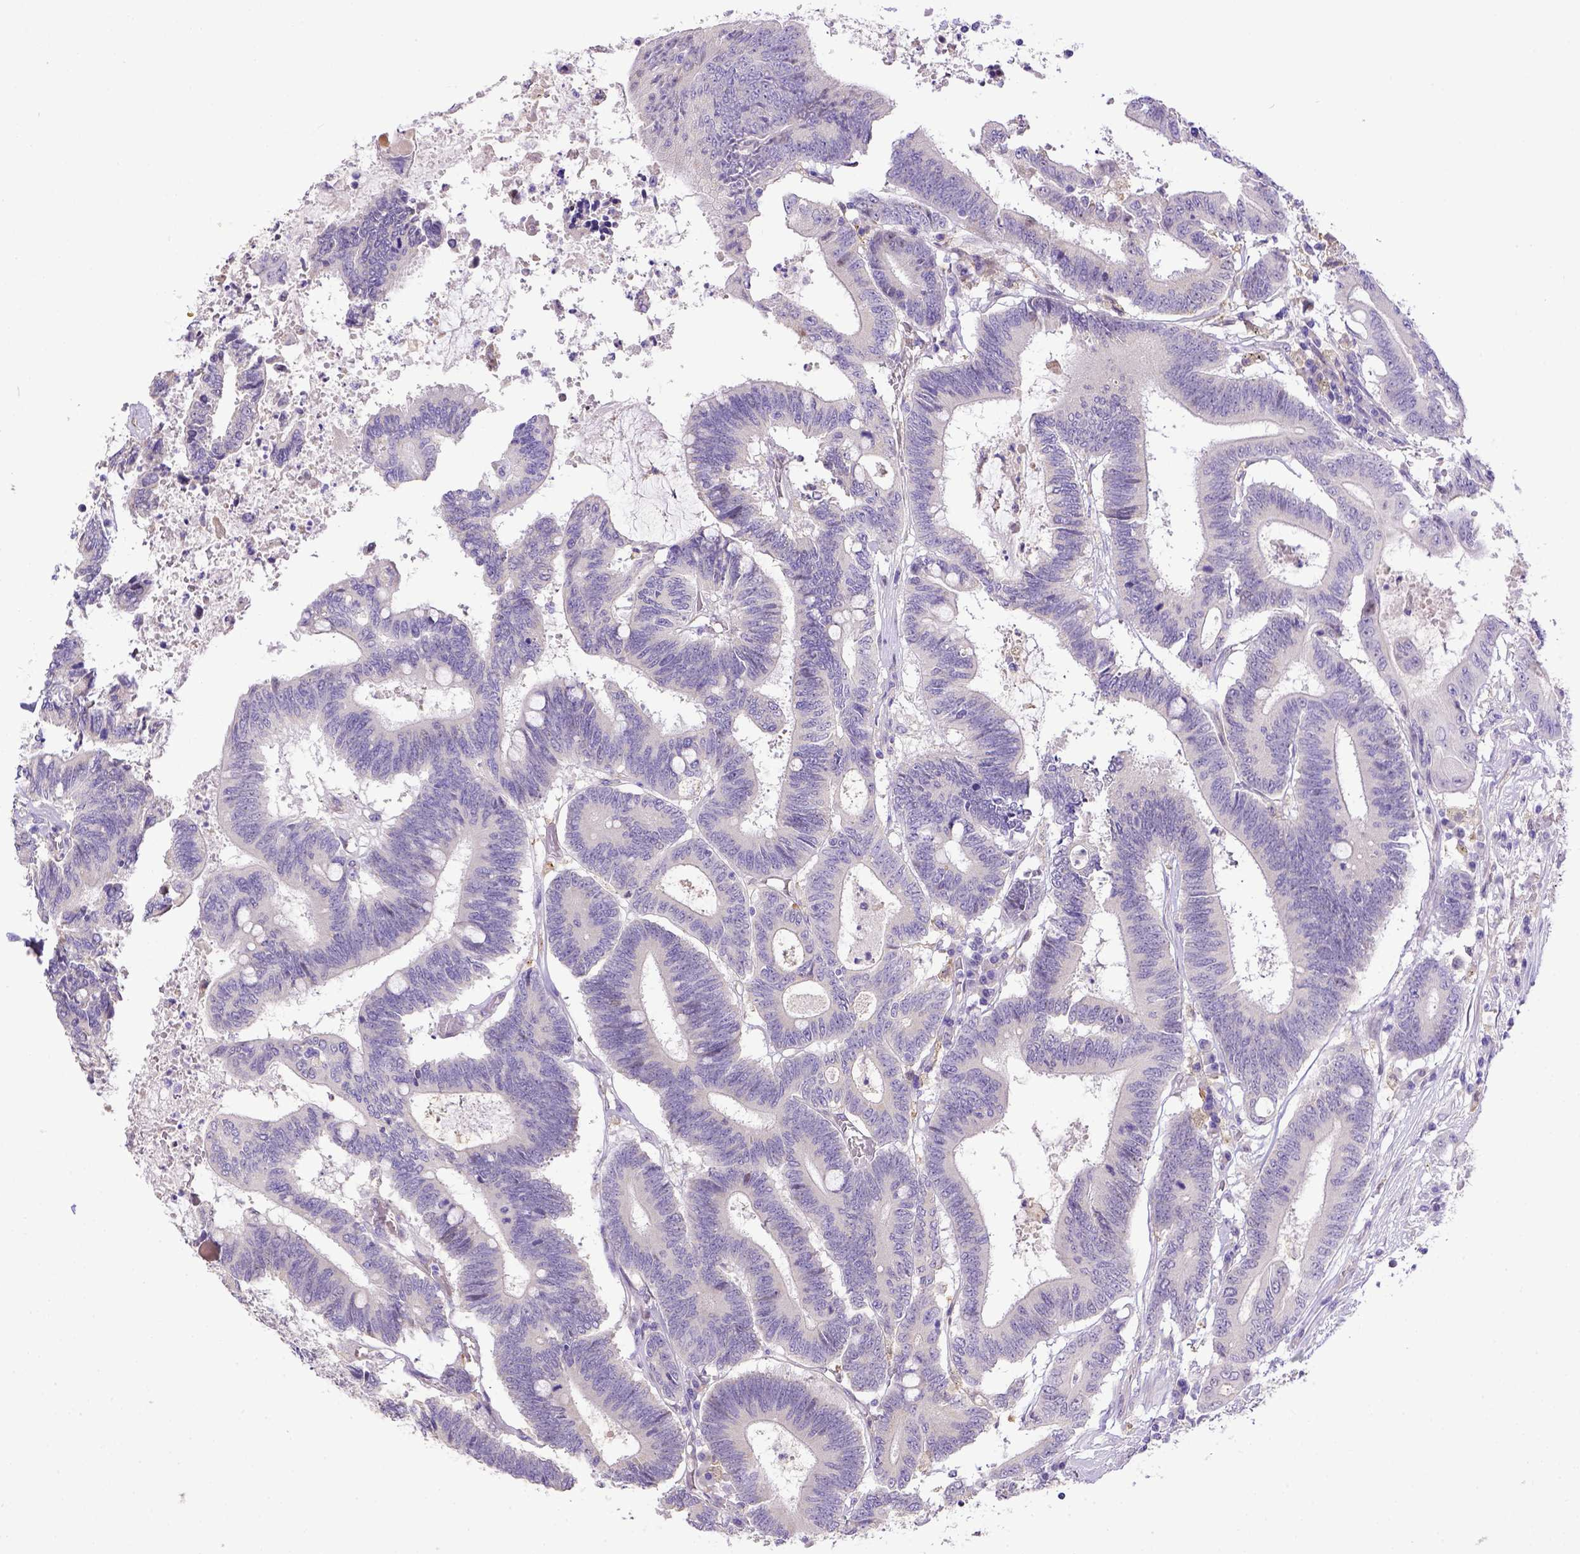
{"staining": {"intensity": "negative", "quantity": "none", "location": "none"}, "tissue": "colorectal cancer", "cell_type": "Tumor cells", "image_type": "cancer", "snomed": [{"axis": "morphology", "description": "Adenocarcinoma, NOS"}, {"axis": "topography", "description": "Rectum"}], "caption": "DAB immunohistochemical staining of colorectal cancer shows no significant positivity in tumor cells. The staining is performed using DAB brown chromogen with nuclei counter-stained in using hematoxylin.", "gene": "CD40", "patient": {"sex": "male", "age": 54}}